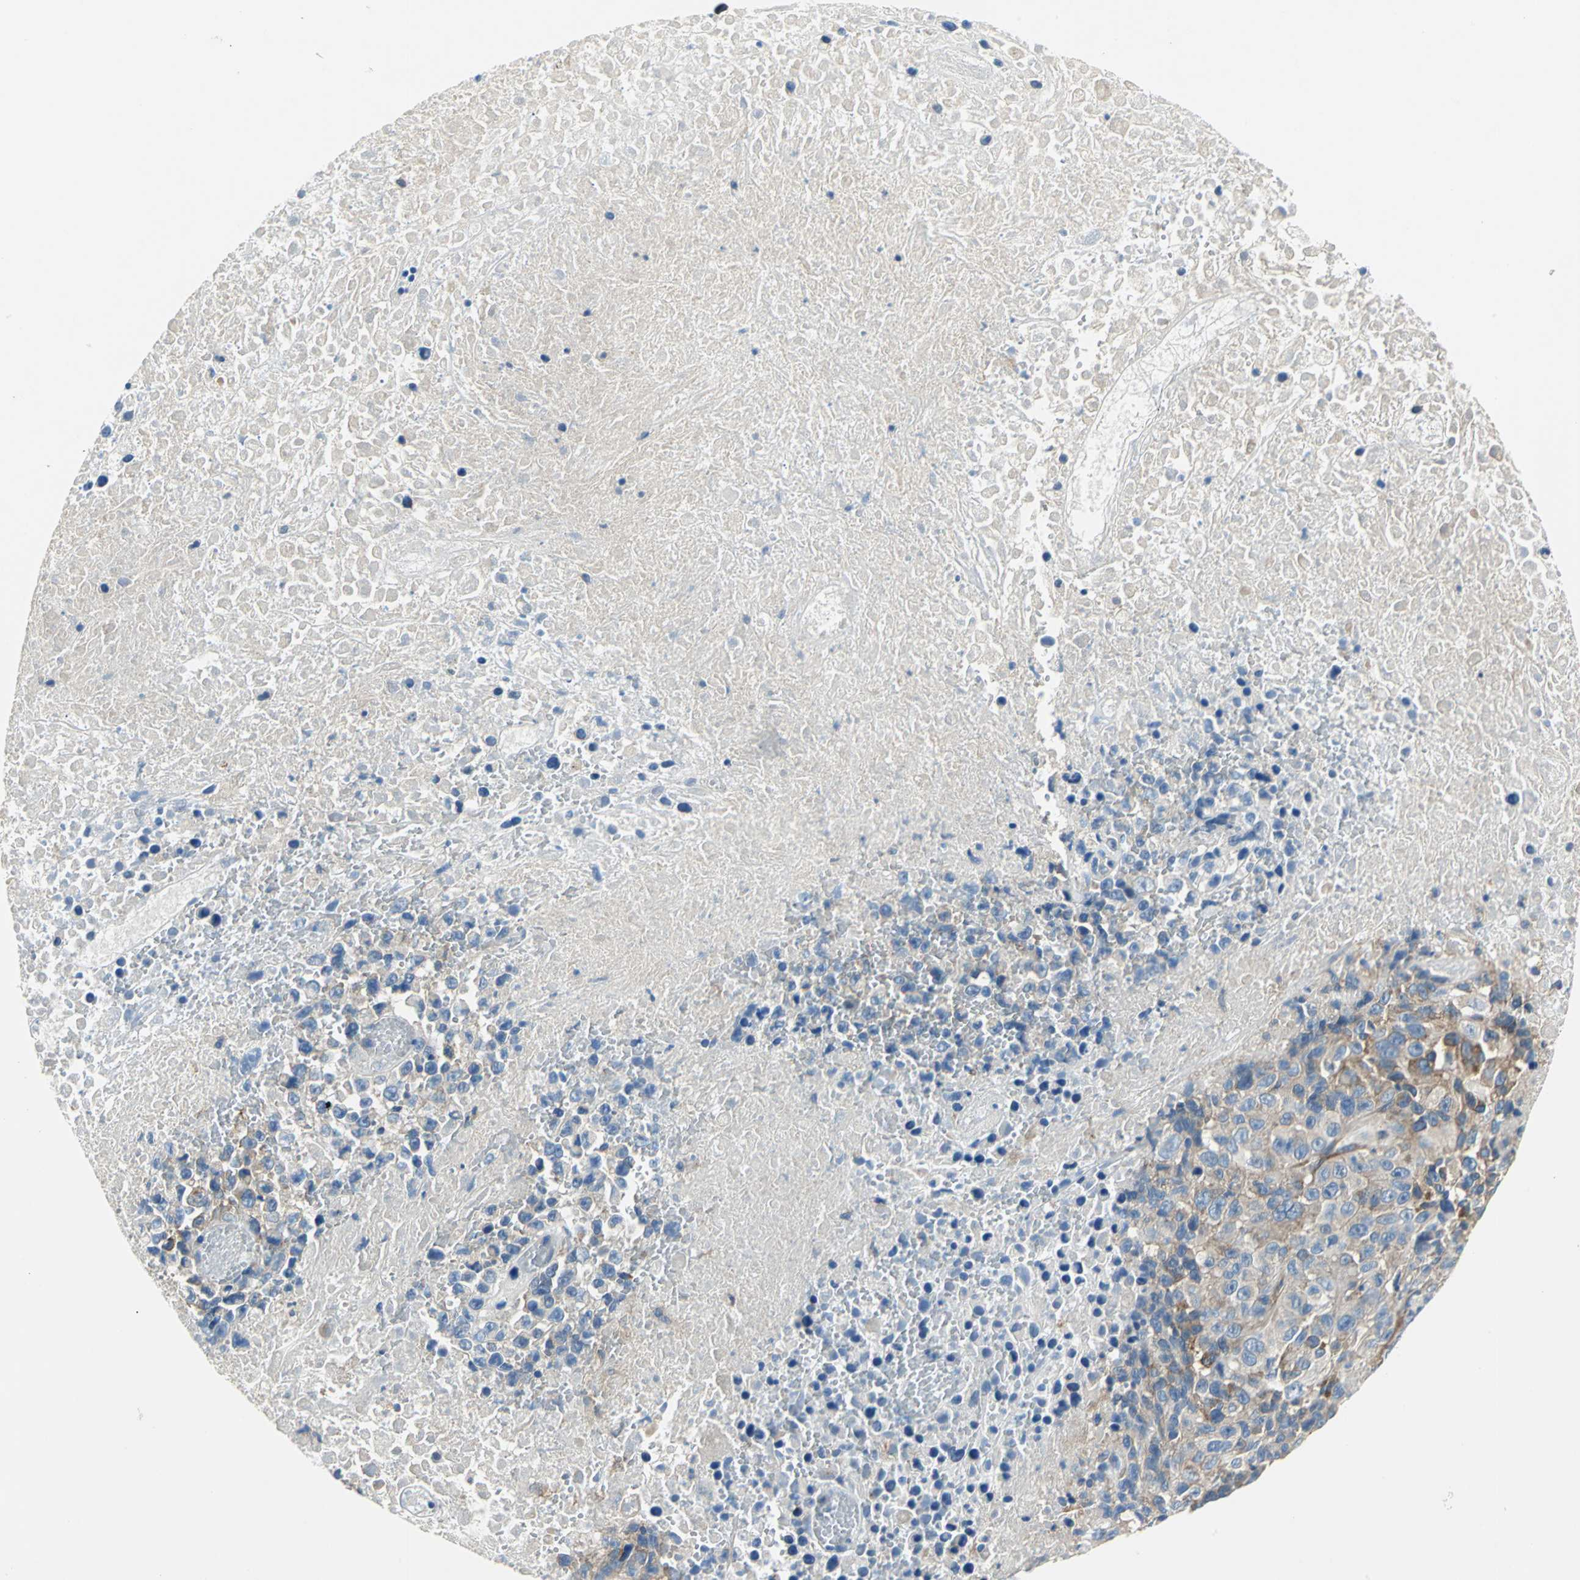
{"staining": {"intensity": "moderate", "quantity": ">75%", "location": "cytoplasmic/membranous"}, "tissue": "melanoma", "cell_type": "Tumor cells", "image_type": "cancer", "snomed": [{"axis": "morphology", "description": "Malignant melanoma, Metastatic site"}, {"axis": "topography", "description": "Cerebral cortex"}], "caption": "This histopathology image shows immunohistochemistry staining of melanoma, with medium moderate cytoplasmic/membranous positivity in about >75% of tumor cells.", "gene": "TRIM25", "patient": {"sex": "female", "age": 52}}